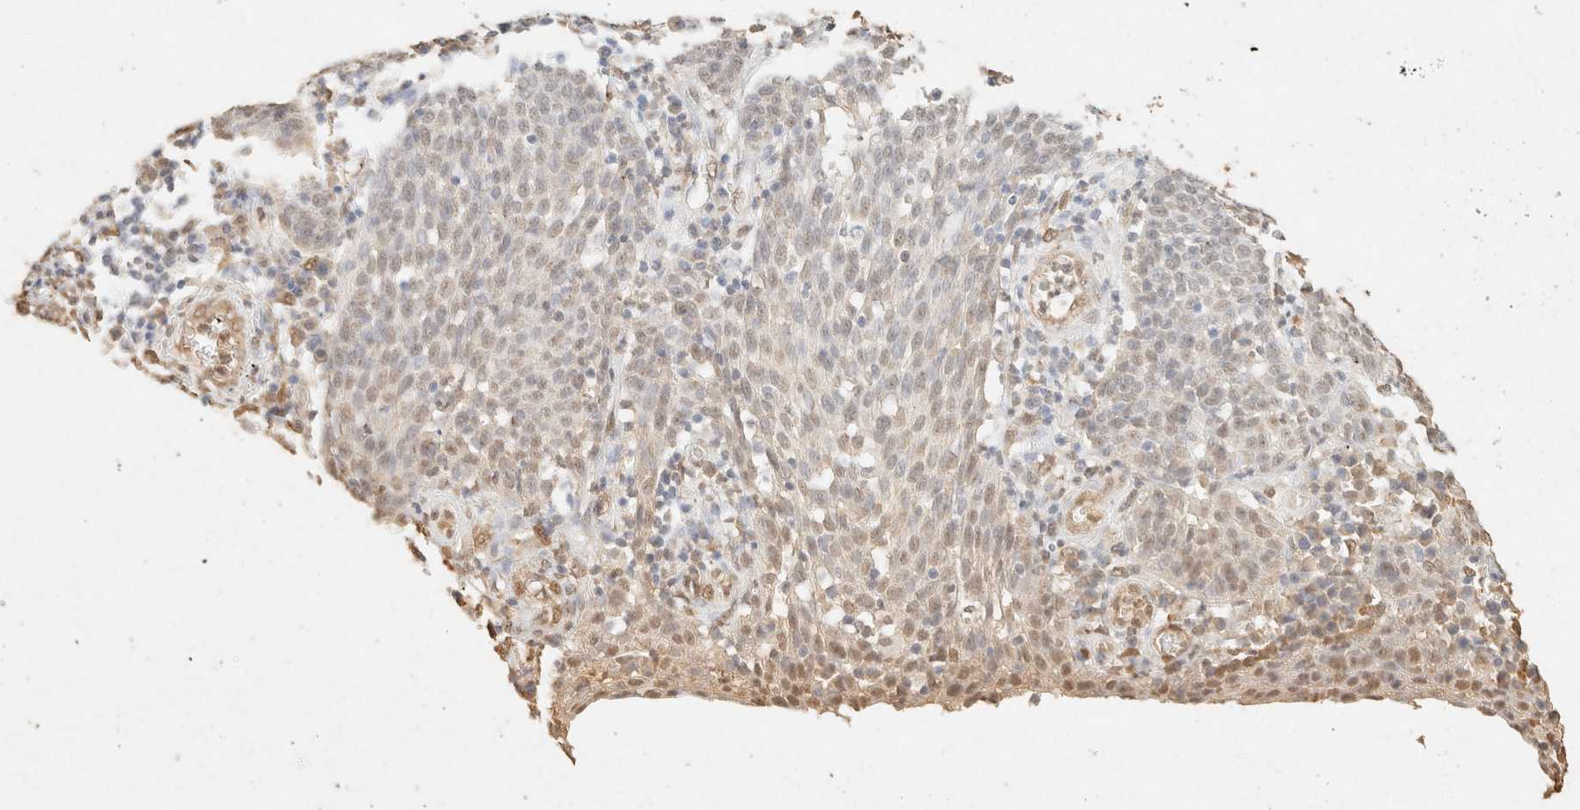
{"staining": {"intensity": "weak", "quantity": "<25%", "location": "nuclear"}, "tissue": "cervical cancer", "cell_type": "Tumor cells", "image_type": "cancer", "snomed": [{"axis": "morphology", "description": "Squamous cell carcinoma, NOS"}, {"axis": "topography", "description": "Cervix"}], "caption": "Protein analysis of cervical cancer (squamous cell carcinoma) reveals no significant staining in tumor cells. (DAB immunohistochemistry (IHC) visualized using brightfield microscopy, high magnification).", "gene": "S100A13", "patient": {"sex": "female", "age": 34}}